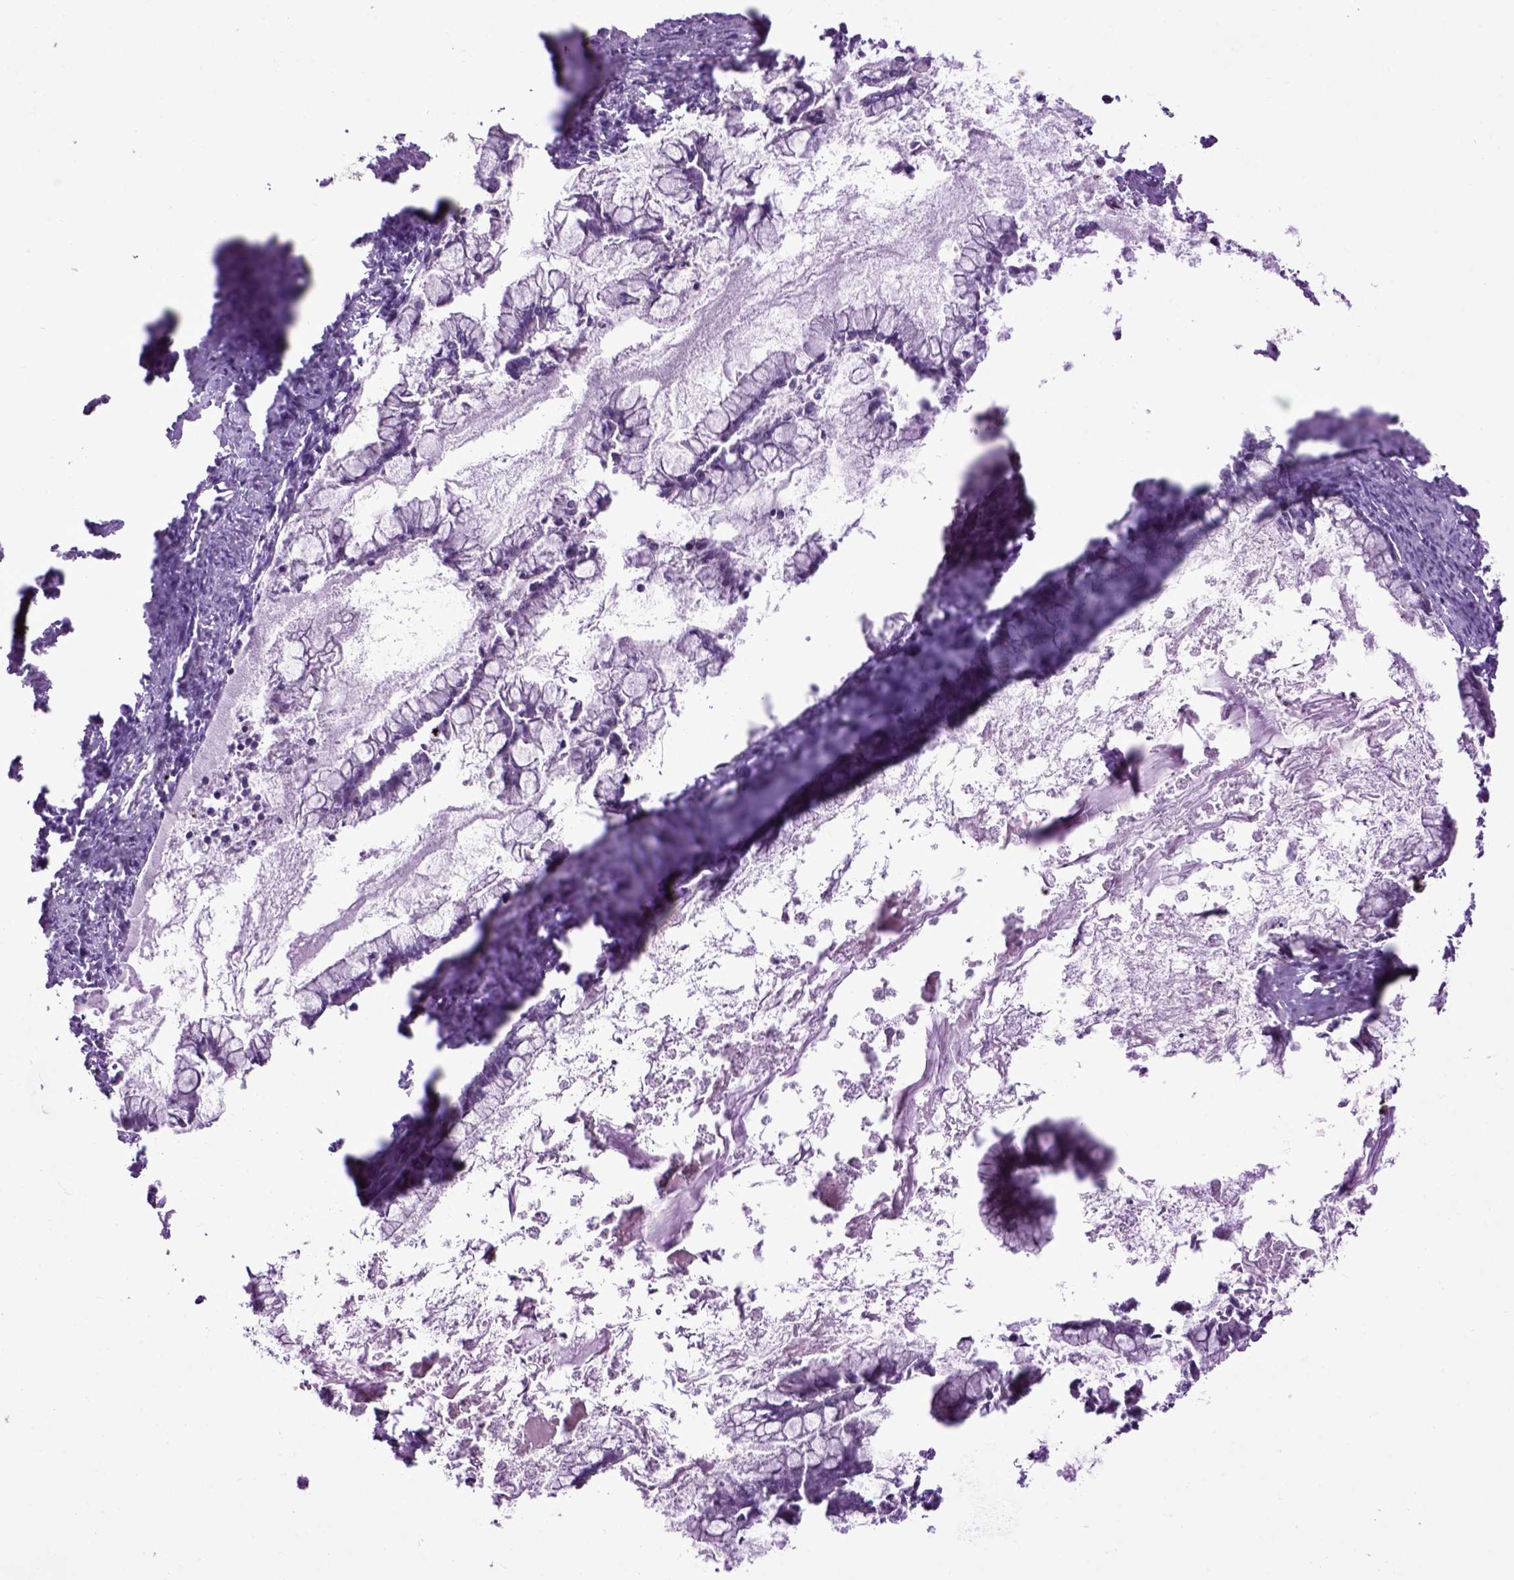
{"staining": {"intensity": "negative", "quantity": "none", "location": "none"}, "tissue": "ovarian cancer", "cell_type": "Tumor cells", "image_type": "cancer", "snomed": [{"axis": "morphology", "description": "Cystadenocarcinoma, mucinous, NOS"}, {"axis": "topography", "description": "Ovary"}], "caption": "A photomicrograph of ovarian cancer stained for a protein shows no brown staining in tumor cells. The staining is performed using DAB (3,3'-diaminobenzidine) brown chromogen with nuclei counter-stained in using hematoxylin.", "gene": "EMILIN3", "patient": {"sex": "female", "age": 67}}